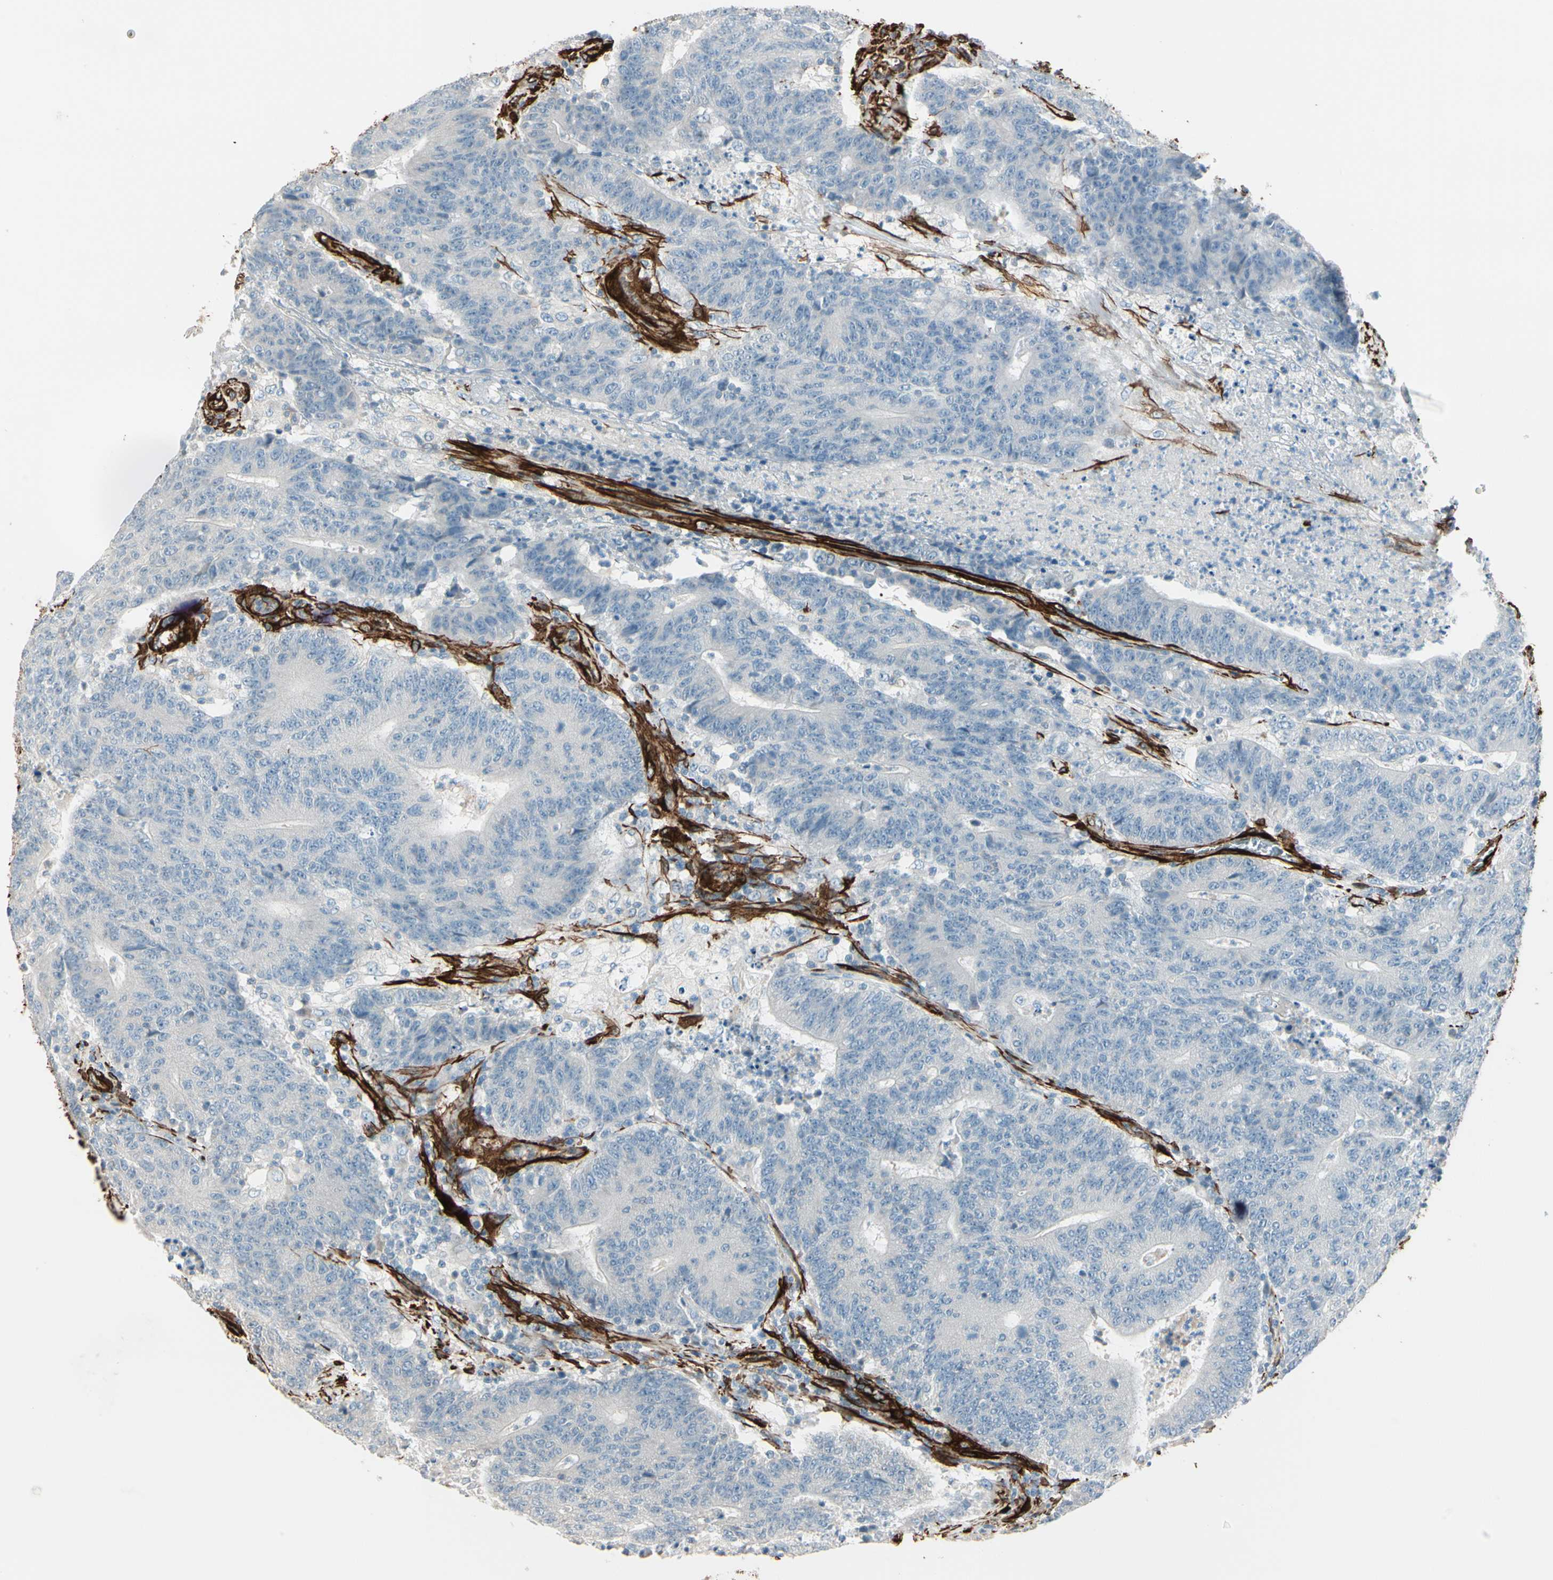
{"staining": {"intensity": "negative", "quantity": "none", "location": "none"}, "tissue": "colorectal cancer", "cell_type": "Tumor cells", "image_type": "cancer", "snomed": [{"axis": "morphology", "description": "Normal tissue, NOS"}, {"axis": "morphology", "description": "Adenocarcinoma, NOS"}, {"axis": "topography", "description": "Colon"}], "caption": "High magnification brightfield microscopy of adenocarcinoma (colorectal) stained with DAB (brown) and counterstained with hematoxylin (blue): tumor cells show no significant expression.", "gene": "CALD1", "patient": {"sex": "female", "age": 75}}